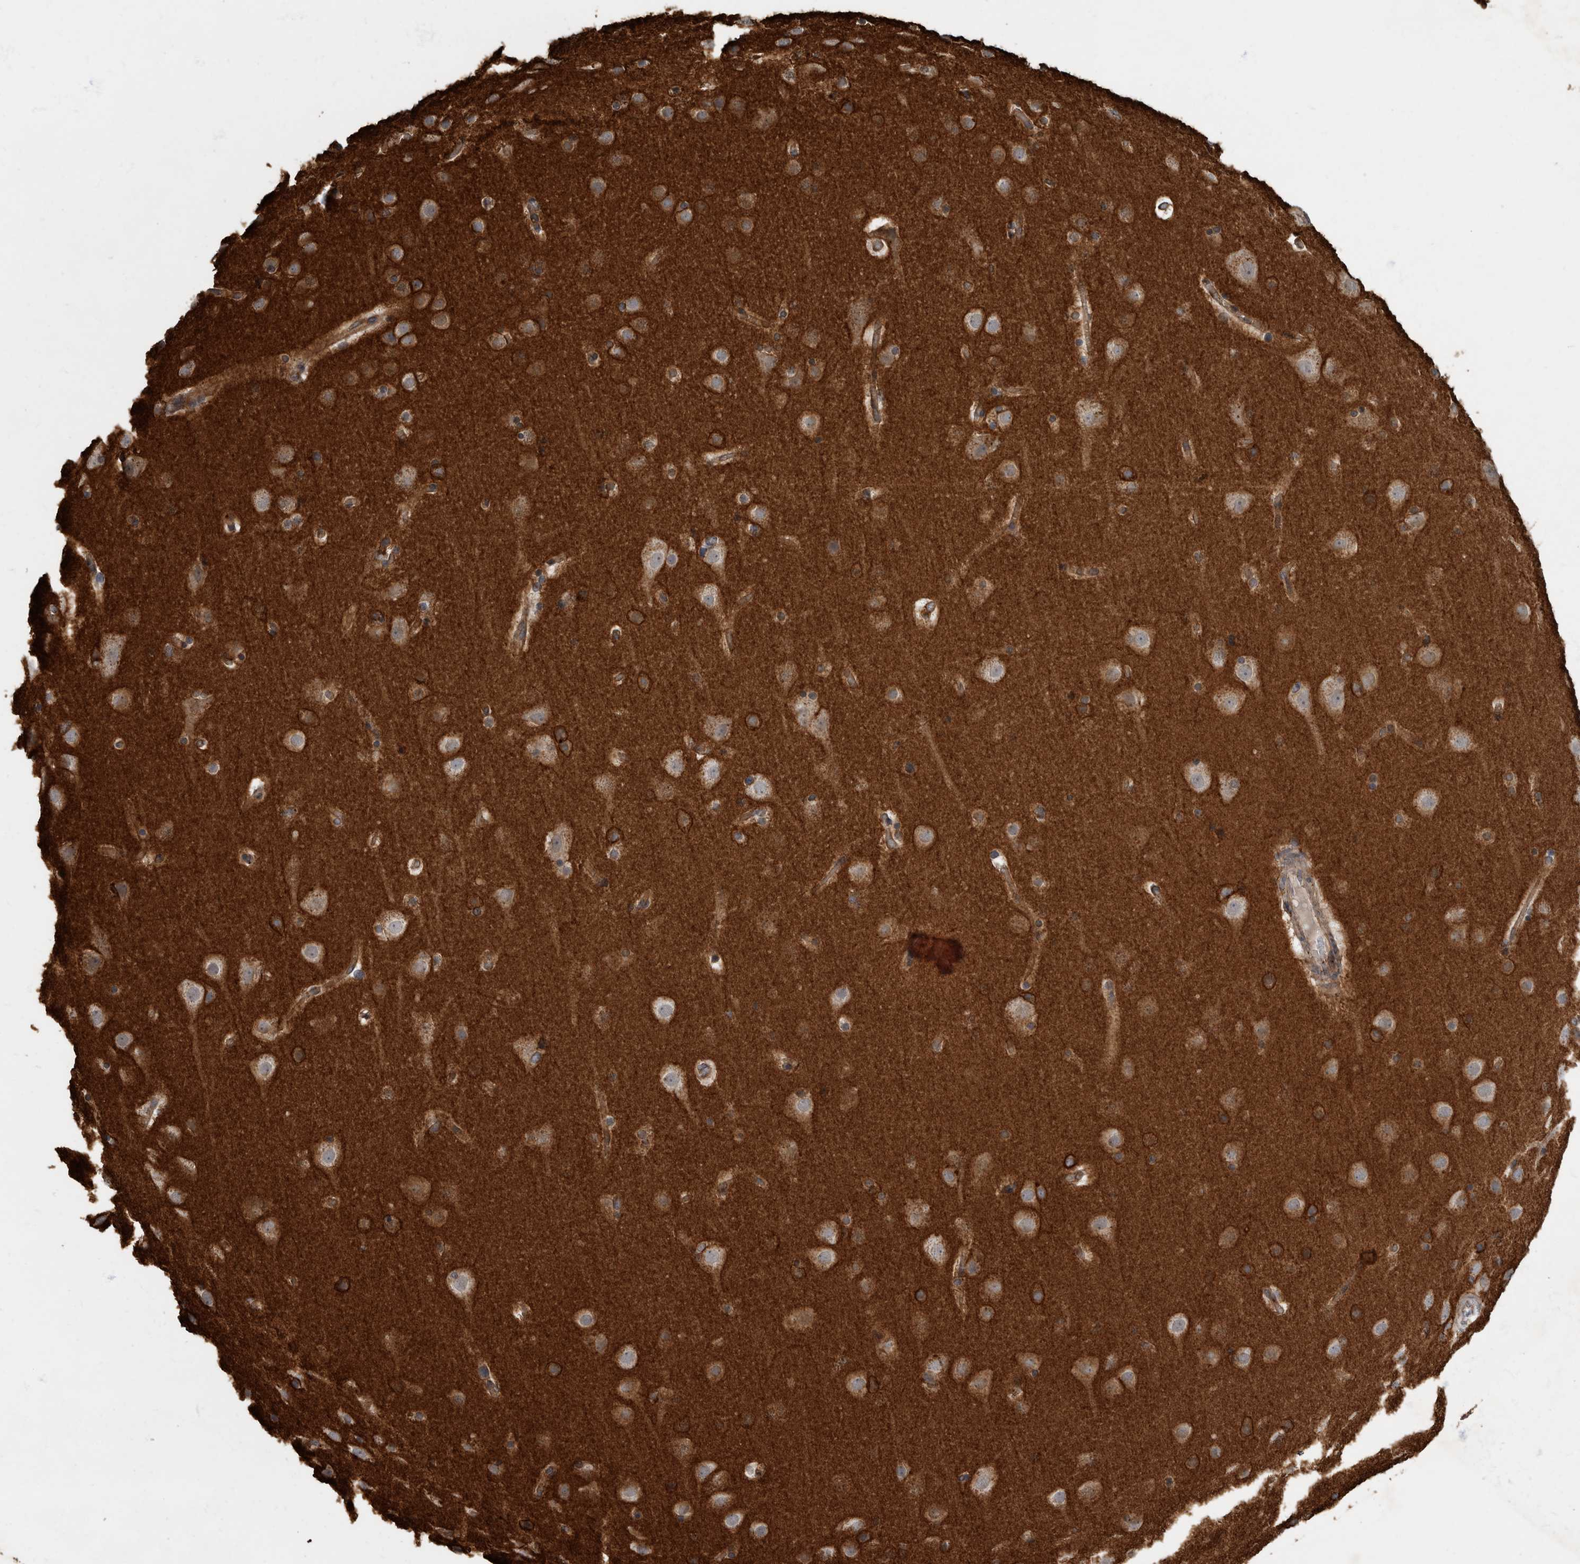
{"staining": {"intensity": "moderate", "quantity": ">75%", "location": "cytoplasmic/membranous"}, "tissue": "cerebral cortex", "cell_type": "Endothelial cells", "image_type": "normal", "snomed": [{"axis": "morphology", "description": "Normal tissue, NOS"}, {"axis": "topography", "description": "Cerebral cortex"}], "caption": "Brown immunohistochemical staining in normal human cerebral cortex reveals moderate cytoplasmic/membranous positivity in approximately >75% of endothelial cells. Immunohistochemistry stains the protein in brown and the nuclei are stained blue.", "gene": "VEGFD", "patient": {"sex": "male", "age": 57}}